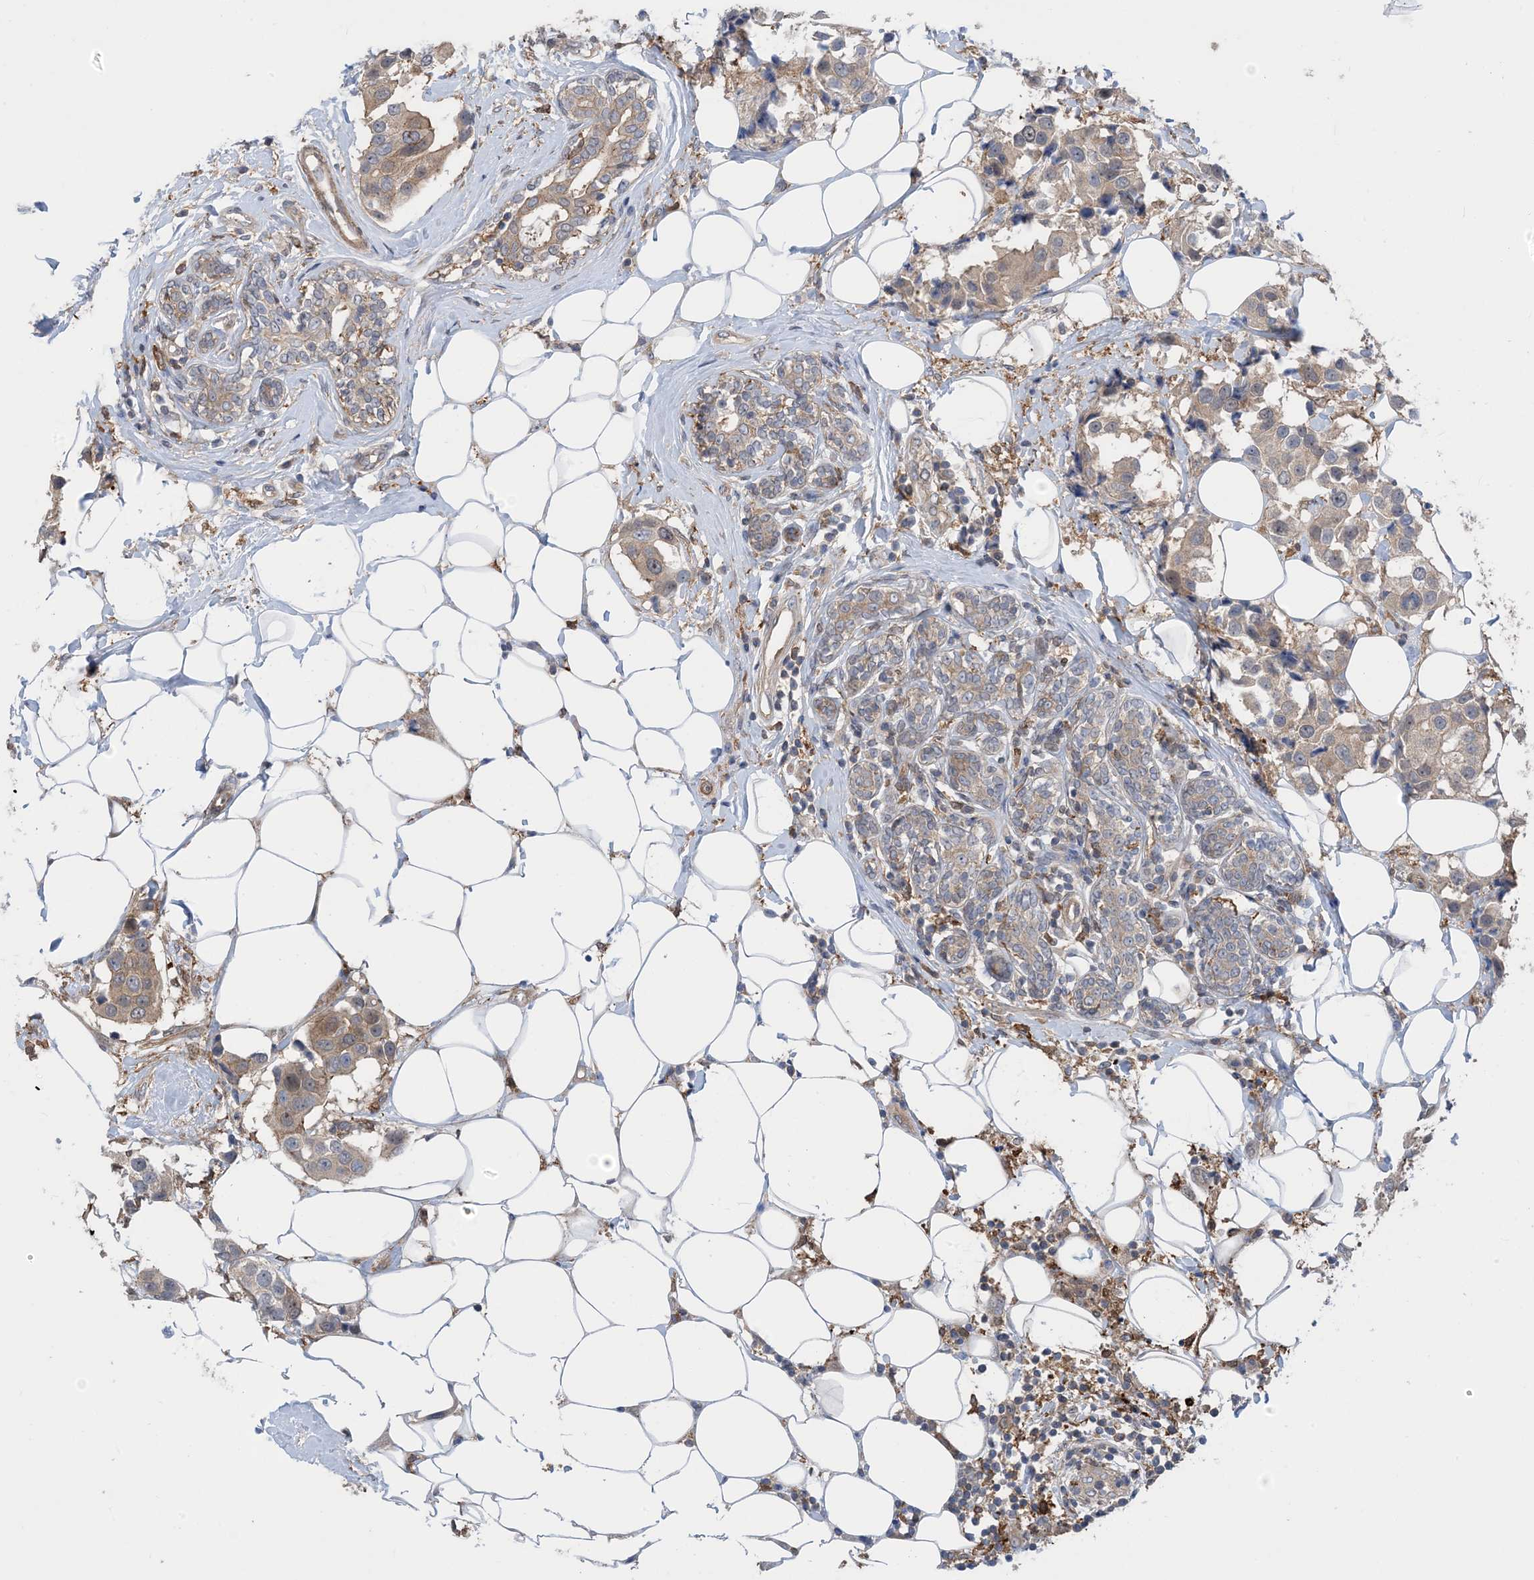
{"staining": {"intensity": "weak", "quantity": "25%-75%", "location": "cytoplasmic/membranous"}, "tissue": "breast cancer", "cell_type": "Tumor cells", "image_type": "cancer", "snomed": [{"axis": "morphology", "description": "Normal tissue, NOS"}, {"axis": "morphology", "description": "Duct carcinoma"}, {"axis": "topography", "description": "Breast"}], "caption": "Human infiltrating ductal carcinoma (breast) stained with a brown dye reveals weak cytoplasmic/membranous positive positivity in approximately 25%-75% of tumor cells.", "gene": "HS1BP3", "patient": {"sex": "female", "age": 39}}